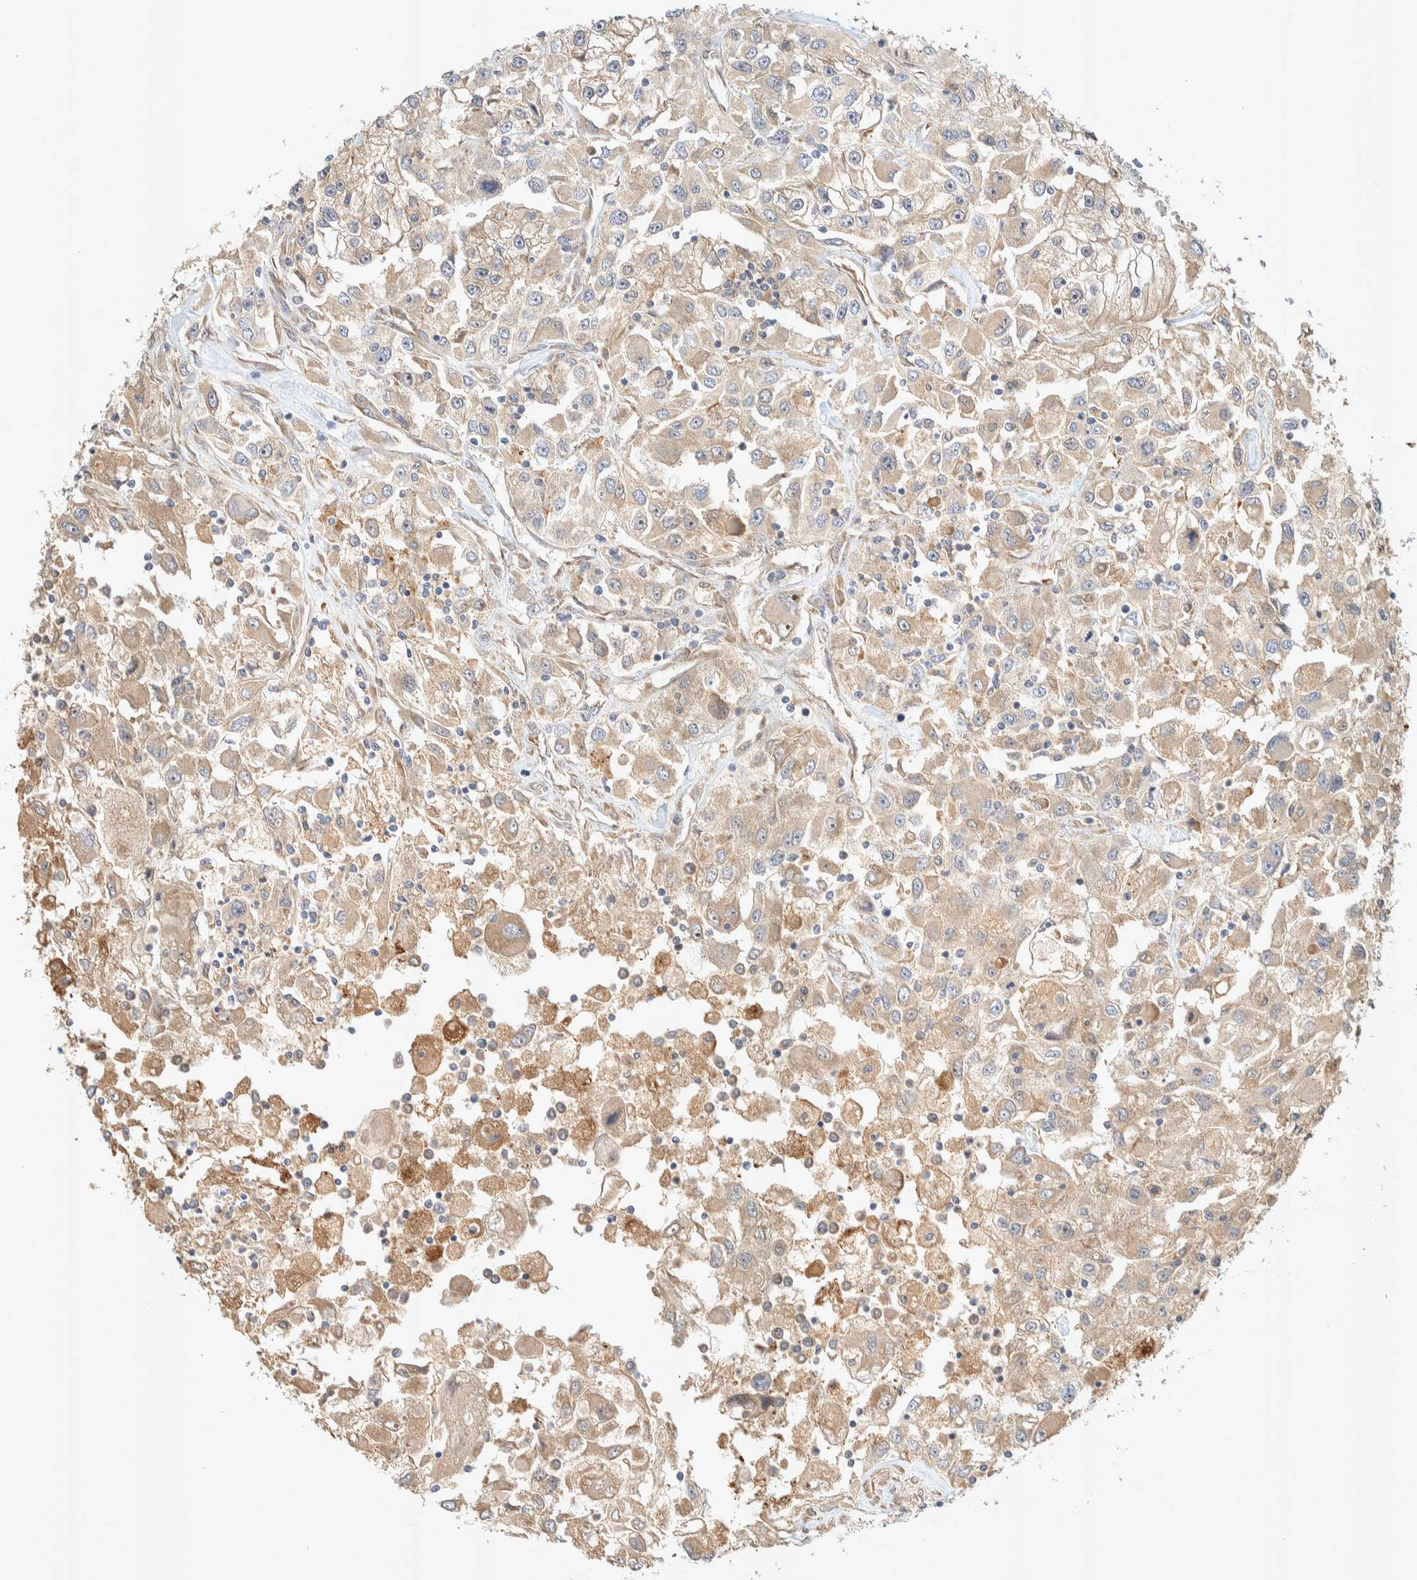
{"staining": {"intensity": "weak", "quantity": ">75%", "location": "cytoplasmic/membranous"}, "tissue": "renal cancer", "cell_type": "Tumor cells", "image_type": "cancer", "snomed": [{"axis": "morphology", "description": "Adenocarcinoma, NOS"}, {"axis": "topography", "description": "Kidney"}], "caption": "Renal cancer (adenocarcinoma) was stained to show a protein in brown. There is low levels of weak cytoplasmic/membranous positivity in about >75% of tumor cells. The protein of interest is shown in brown color, while the nuclei are stained blue.", "gene": "PXK", "patient": {"sex": "female", "age": 52}}